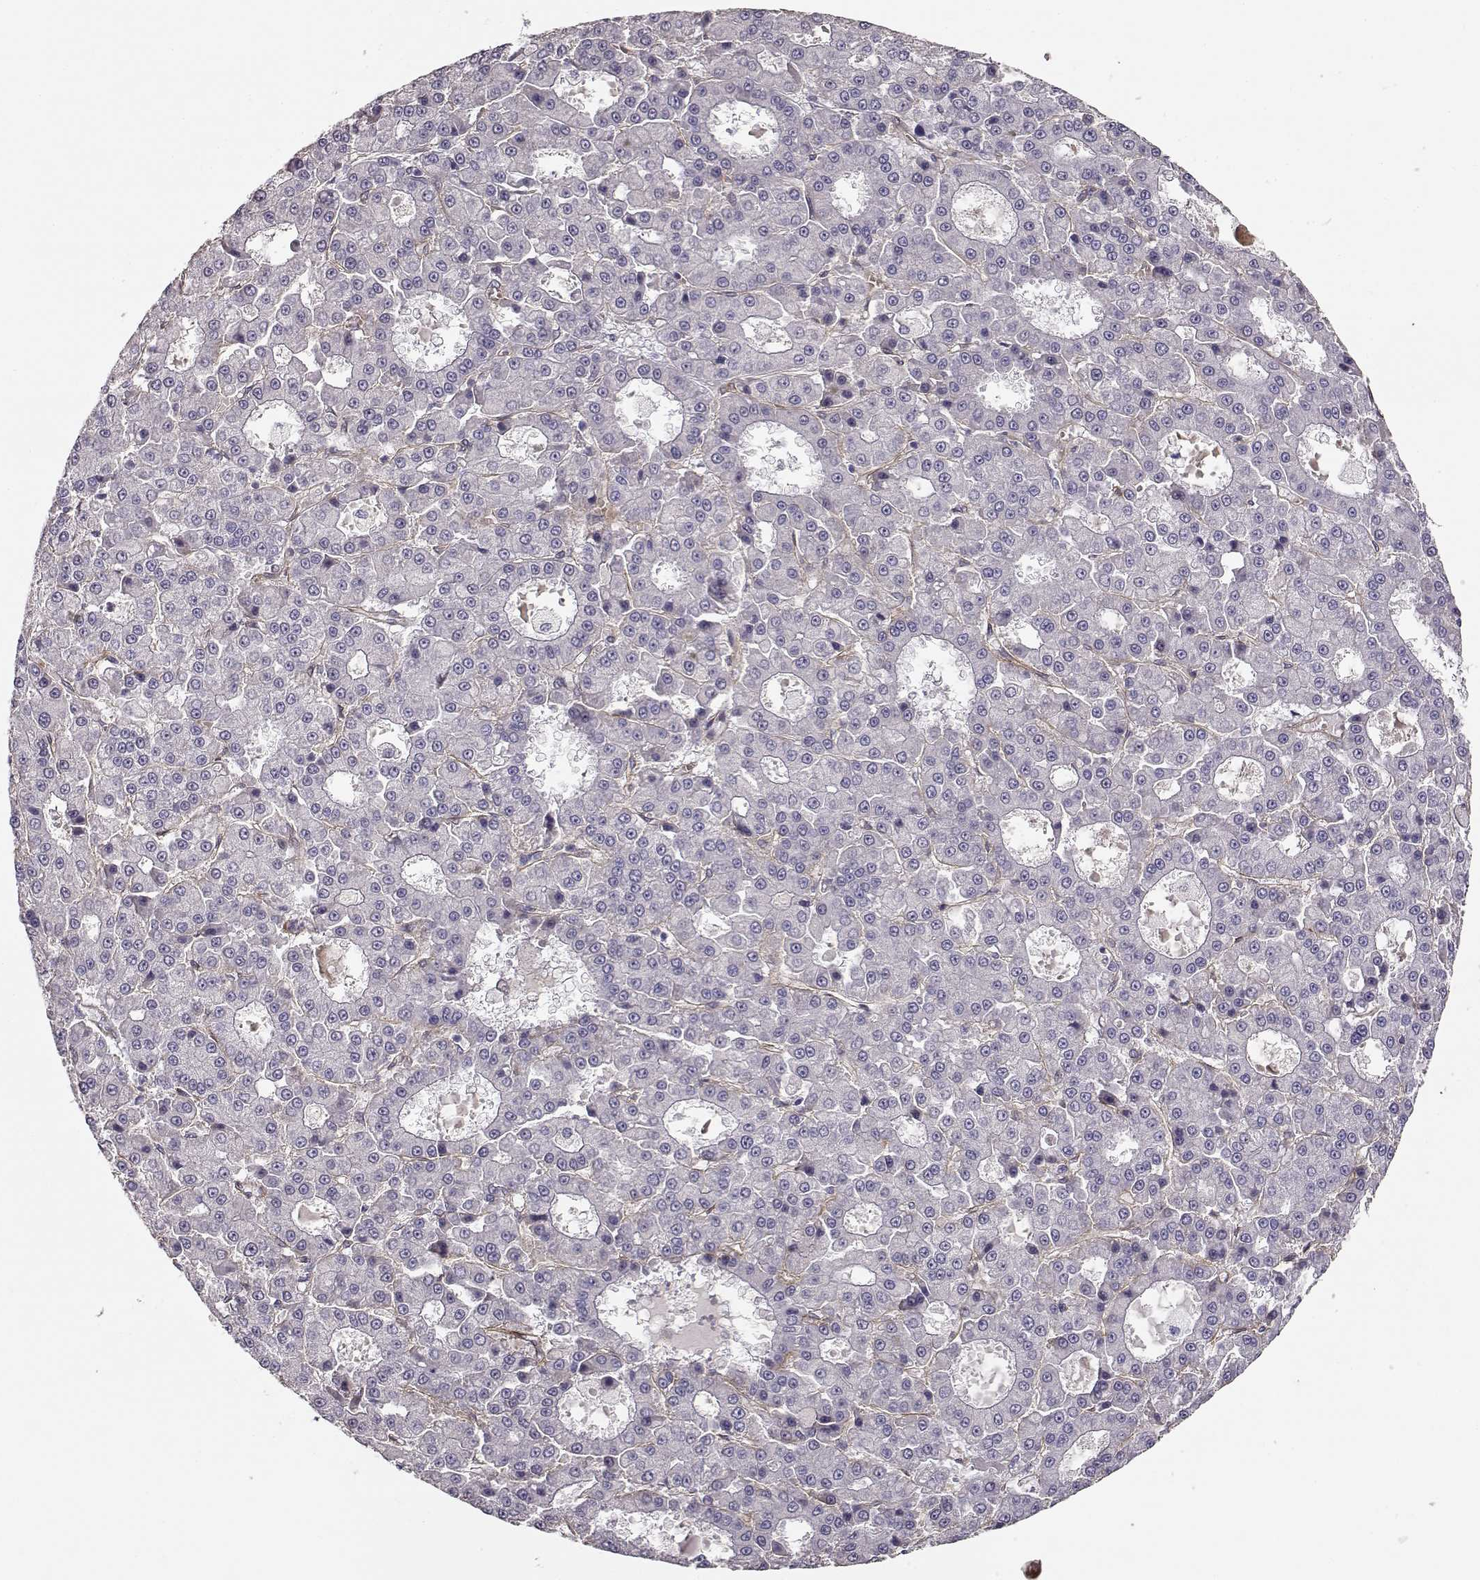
{"staining": {"intensity": "negative", "quantity": "none", "location": "none"}, "tissue": "liver cancer", "cell_type": "Tumor cells", "image_type": "cancer", "snomed": [{"axis": "morphology", "description": "Carcinoma, Hepatocellular, NOS"}, {"axis": "topography", "description": "Liver"}], "caption": "DAB (3,3'-diaminobenzidine) immunohistochemical staining of liver cancer (hepatocellular carcinoma) displays no significant positivity in tumor cells.", "gene": "LAMC1", "patient": {"sex": "male", "age": 70}}